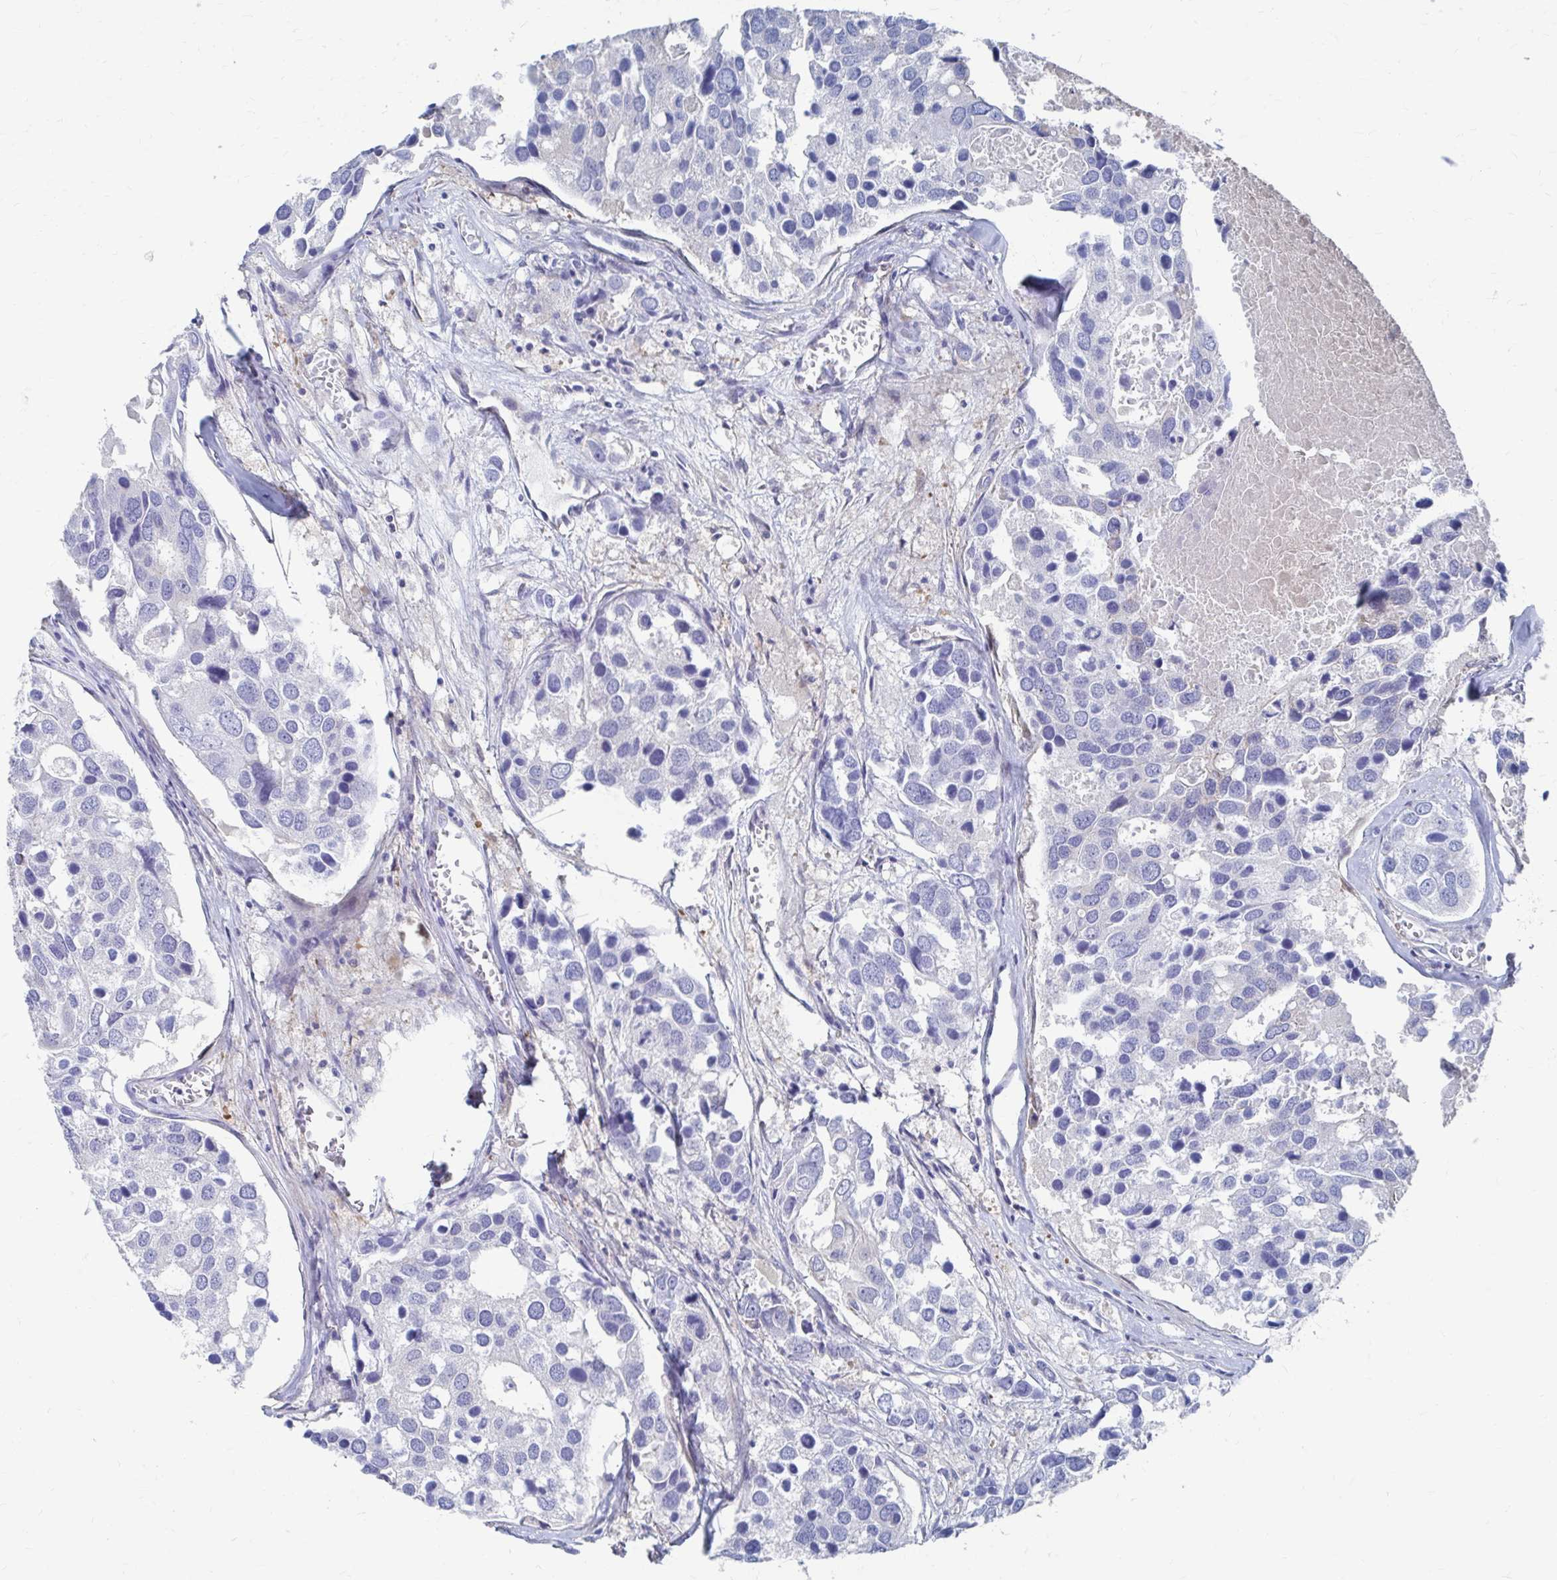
{"staining": {"intensity": "negative", "quantity": "none", "location": "none"}, "tissue": "breast cancer", "cell_type": "Tumor cells", "image_type": "cancer", "snomed": [{"axis": "morphology", "description": "Duct carcinoma"}, {"axis": "topography", "description": "Breast"}], "caption": "Immunohistochemistry photomicrograph of breast cancer stained for a protein (brown), which reveals no positivity in tumor cells.", "gene": "PLEKHG7", "patient": {"sex": "female", "age": 83}}